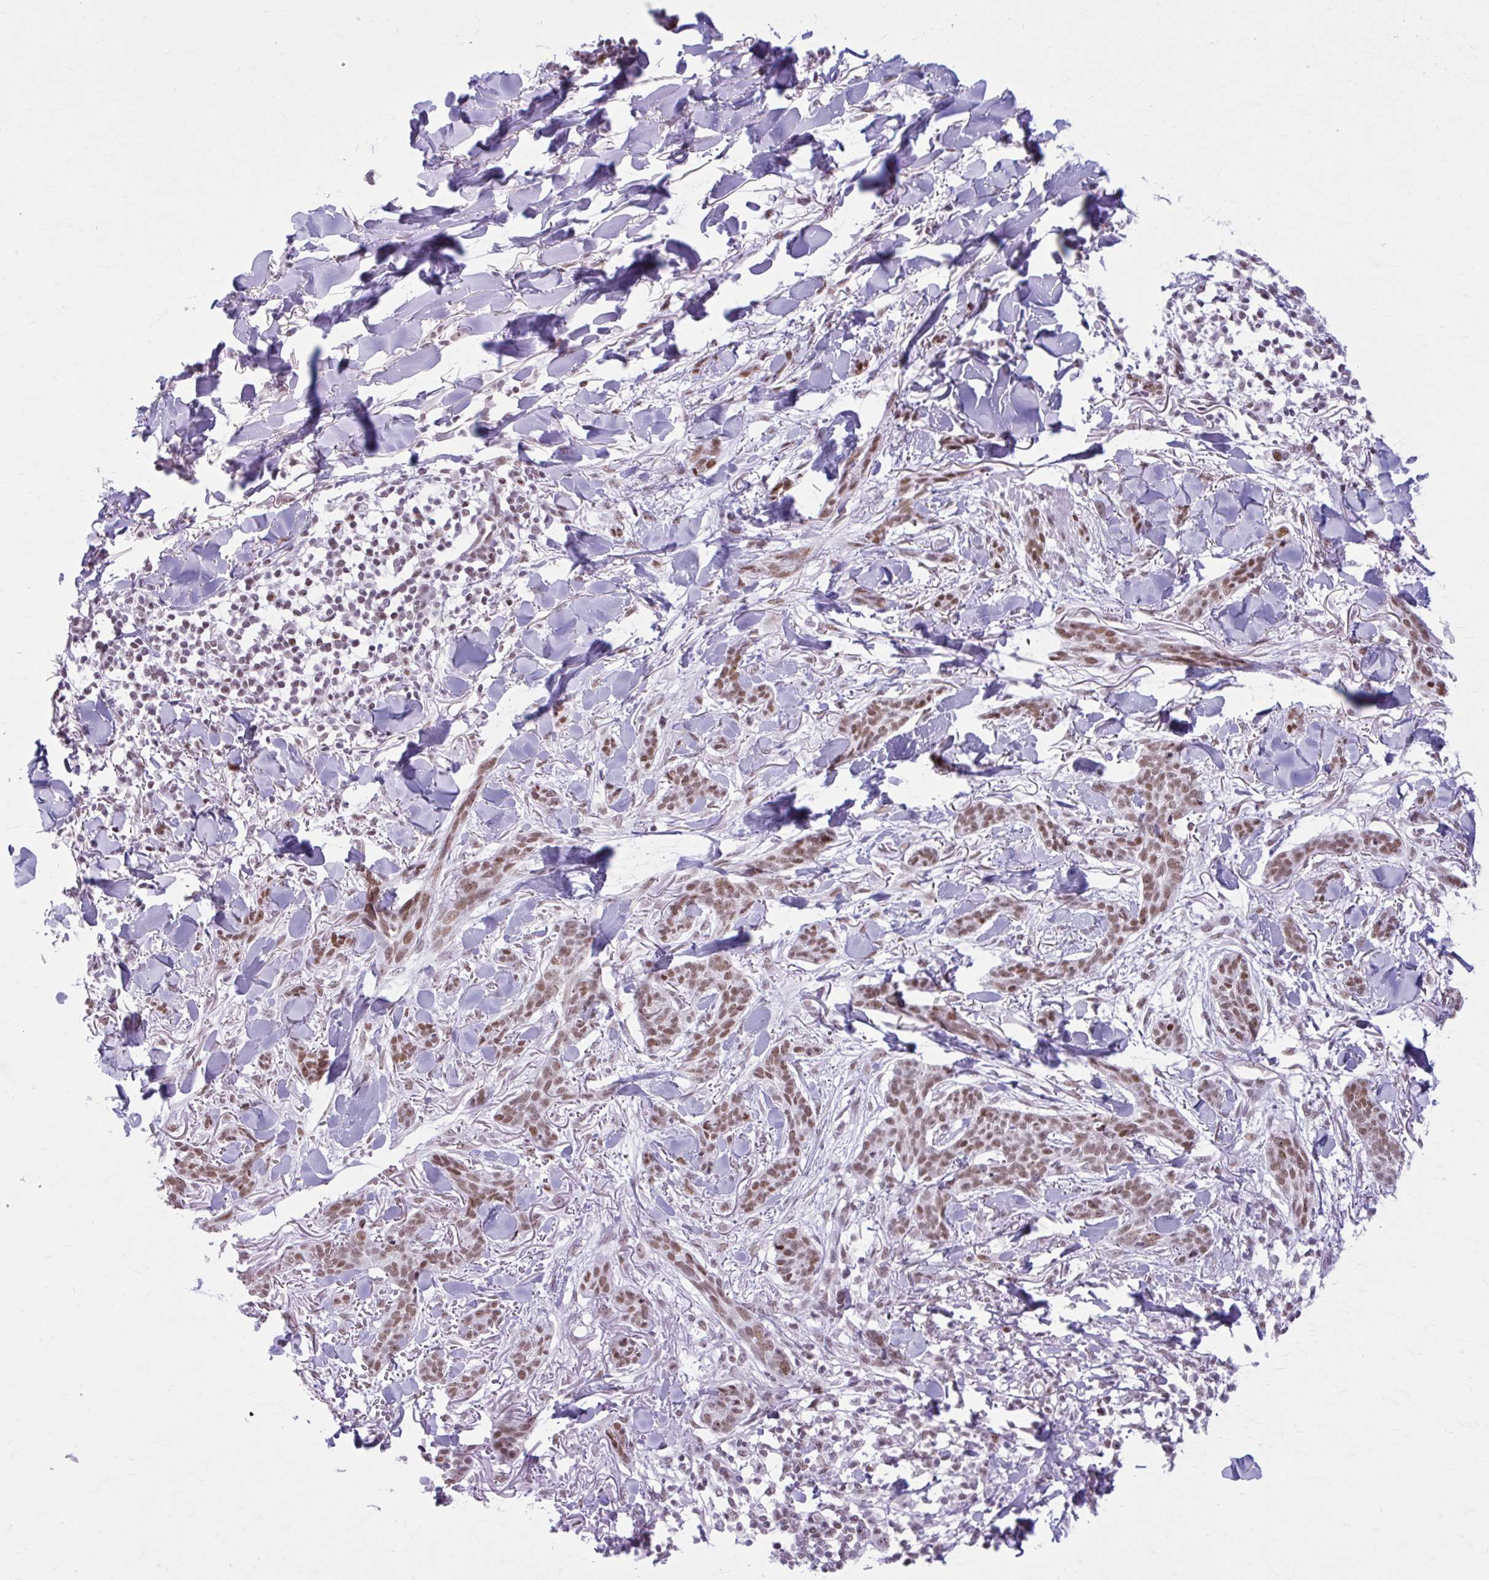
{"staining": {"intensity": "moderate", "quantity": ">75%", "location": "nuclear"}, "tissue": "skin cancer", "cell_type": "Tumor cells", "image_type": "cancer", "snomed": [{"axis": "morphology", "description": "Basal cell carcinoma"}, {"axis": "topography", "description": "Skin"}], "caption": "This micrograph displays immunohistochemistry (IHC) staining of skin cancer (basal cell carcinoma), with medium moderate nuclear expression in about >75% of tumor cells.", "gene": "PABIR1", "patient": {"sex": "male", "age": 52}}